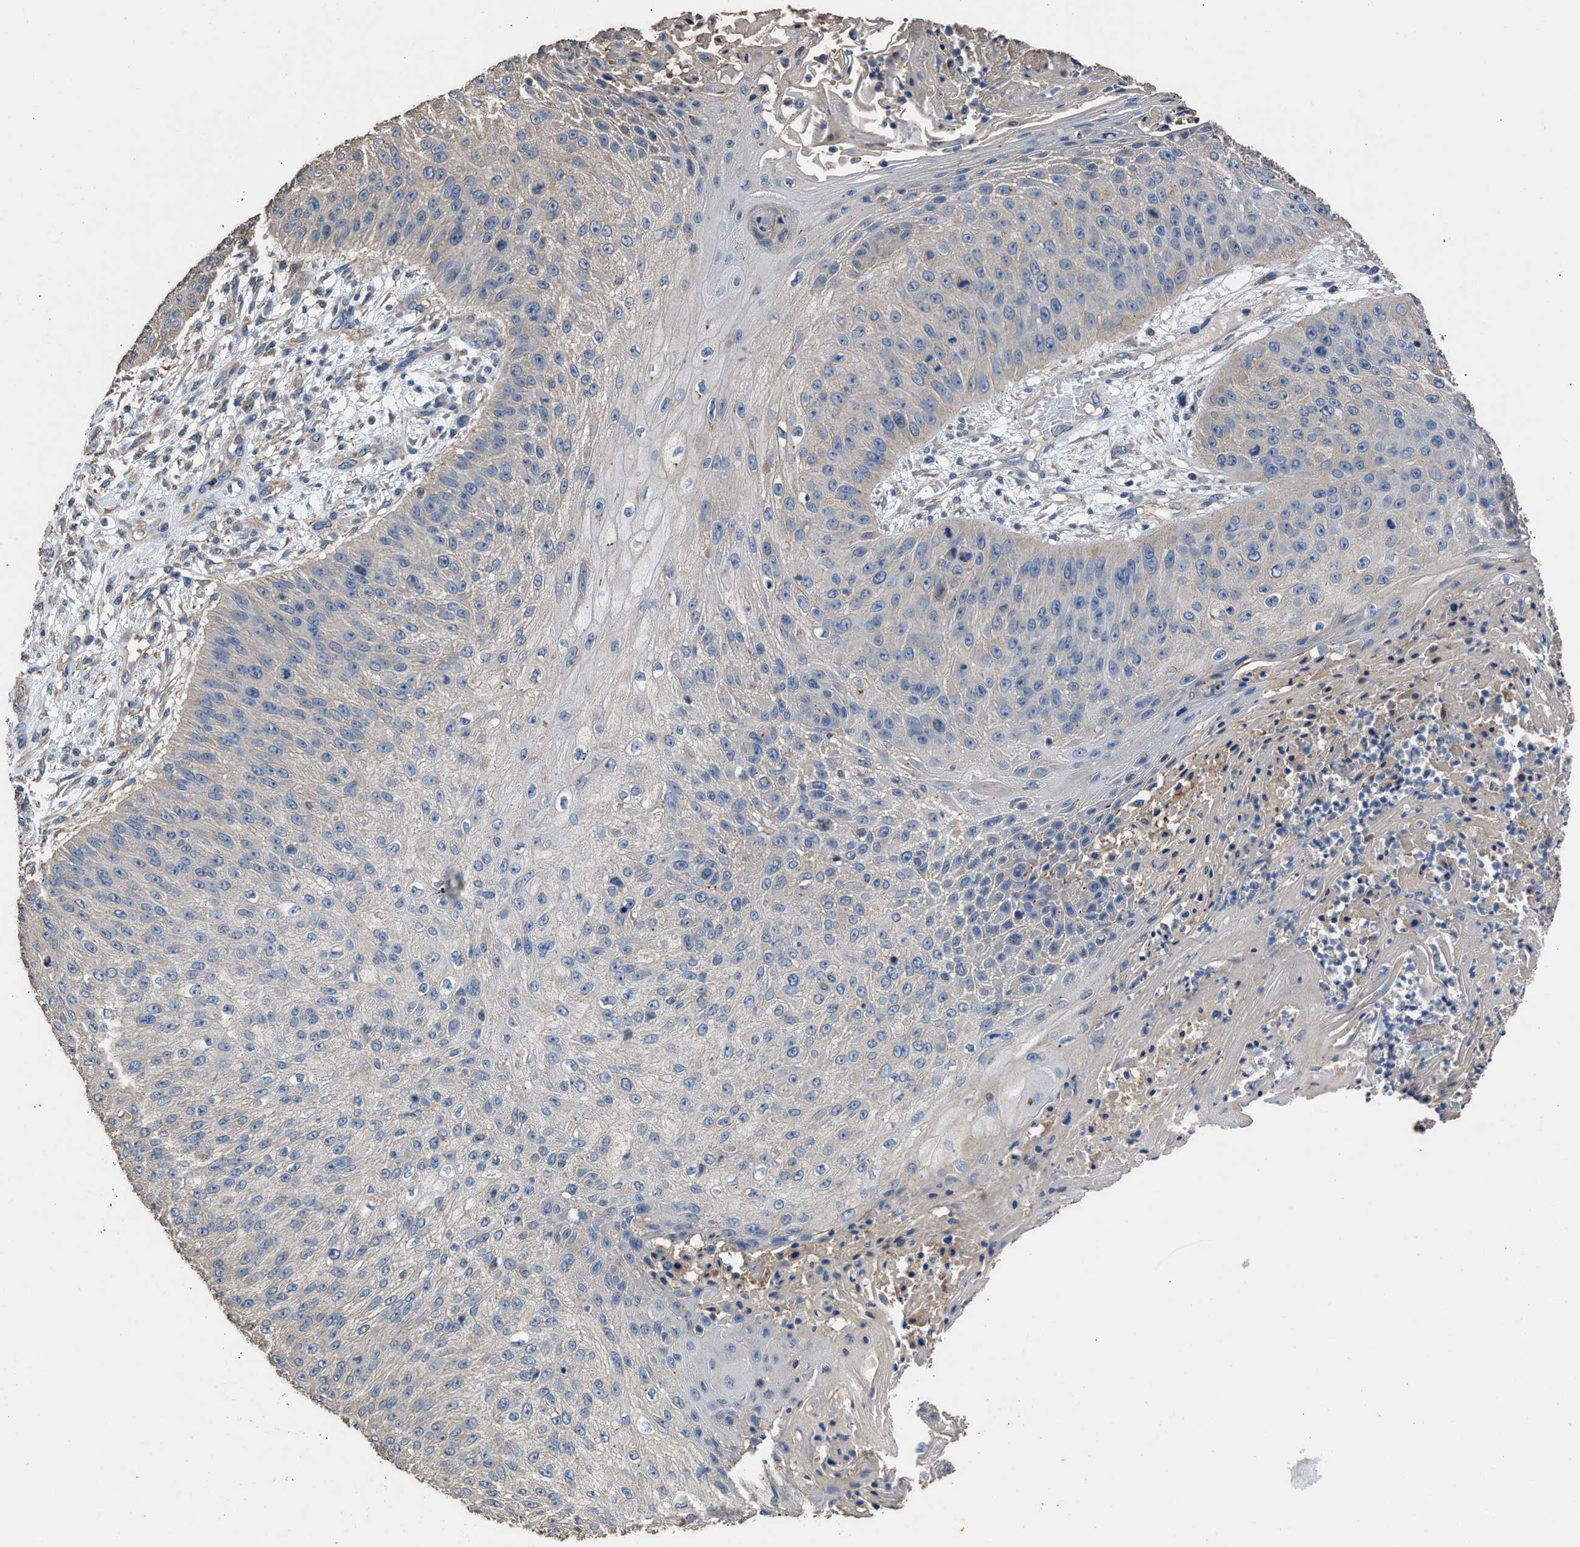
{"staining": {"intensity": "weak", "quantity": "<25%", "location": "cytoplasmic/membranous"}, "tissue": "skin cancer", "cell_type": "Tumor cells", "image_type": "cancer", "snomed": [{"axis": "morphology", "description": "Squamous cell carcinoma, NOS"}, {"axis": "topography", "description": "Skin"}], "caption": "Immunohistochemical staining of skin cancer displays no significant staining in tumor cells.", "gene": "ITSN1", "patient": {"sex": "female", "age": 80}}